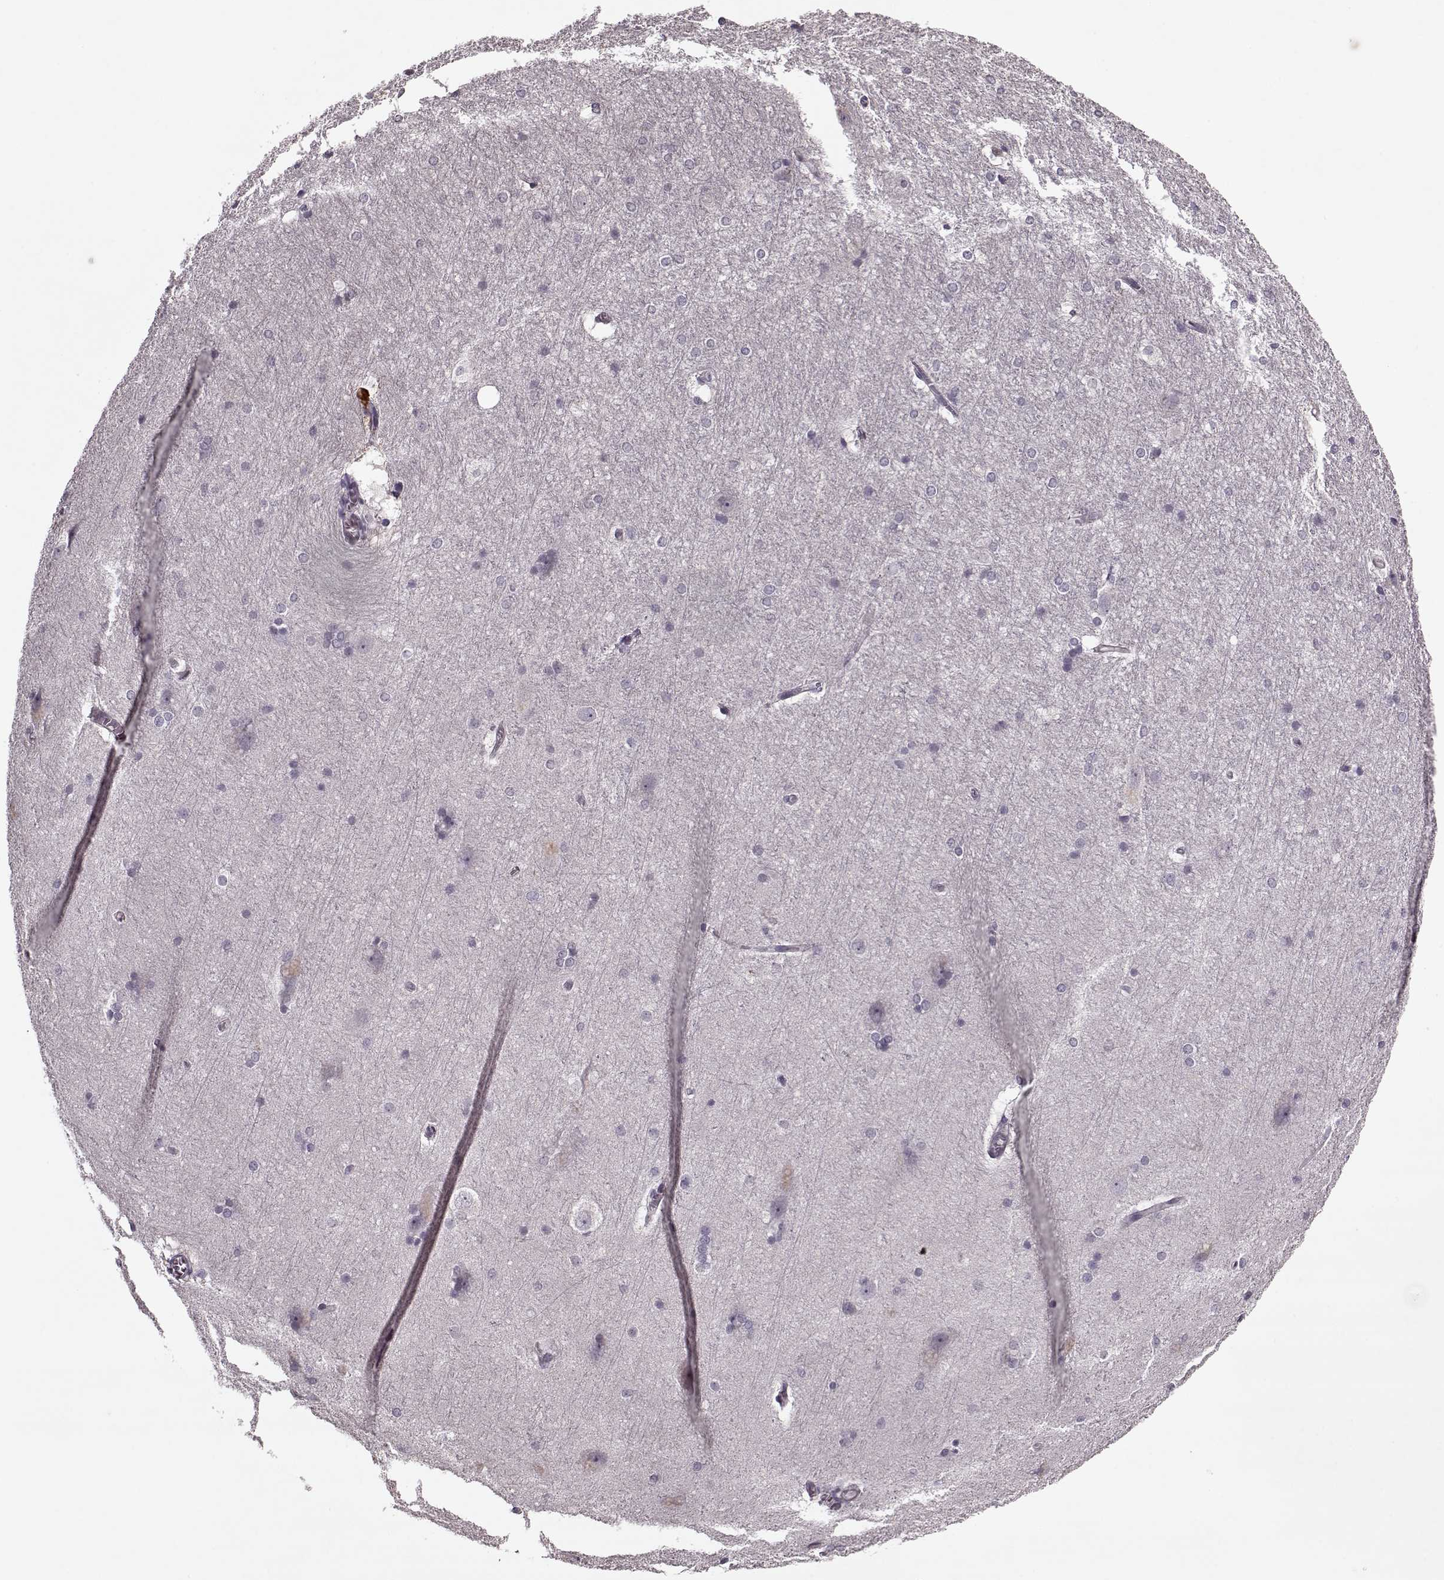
{"staining": {"intensity": "negative", "quantity": "none", "location": "none"}, "tissue": "hippocampus", "cell_type": "Glial cells", "image_type": "normal", "snomed": [{"axis": "morphology", "description": "Normal tissue, NOS"}, {"axis": "topography", "description": "Cerebral cortex"}, {"axis": "topography", "description": "Hippocampus"}], "caption": "Protein analysis of unremarkable hippocampus reveals no significant positivity in glial cells.", "gene": "KRT9", "patient": {"sex": "female", "age": 19}}